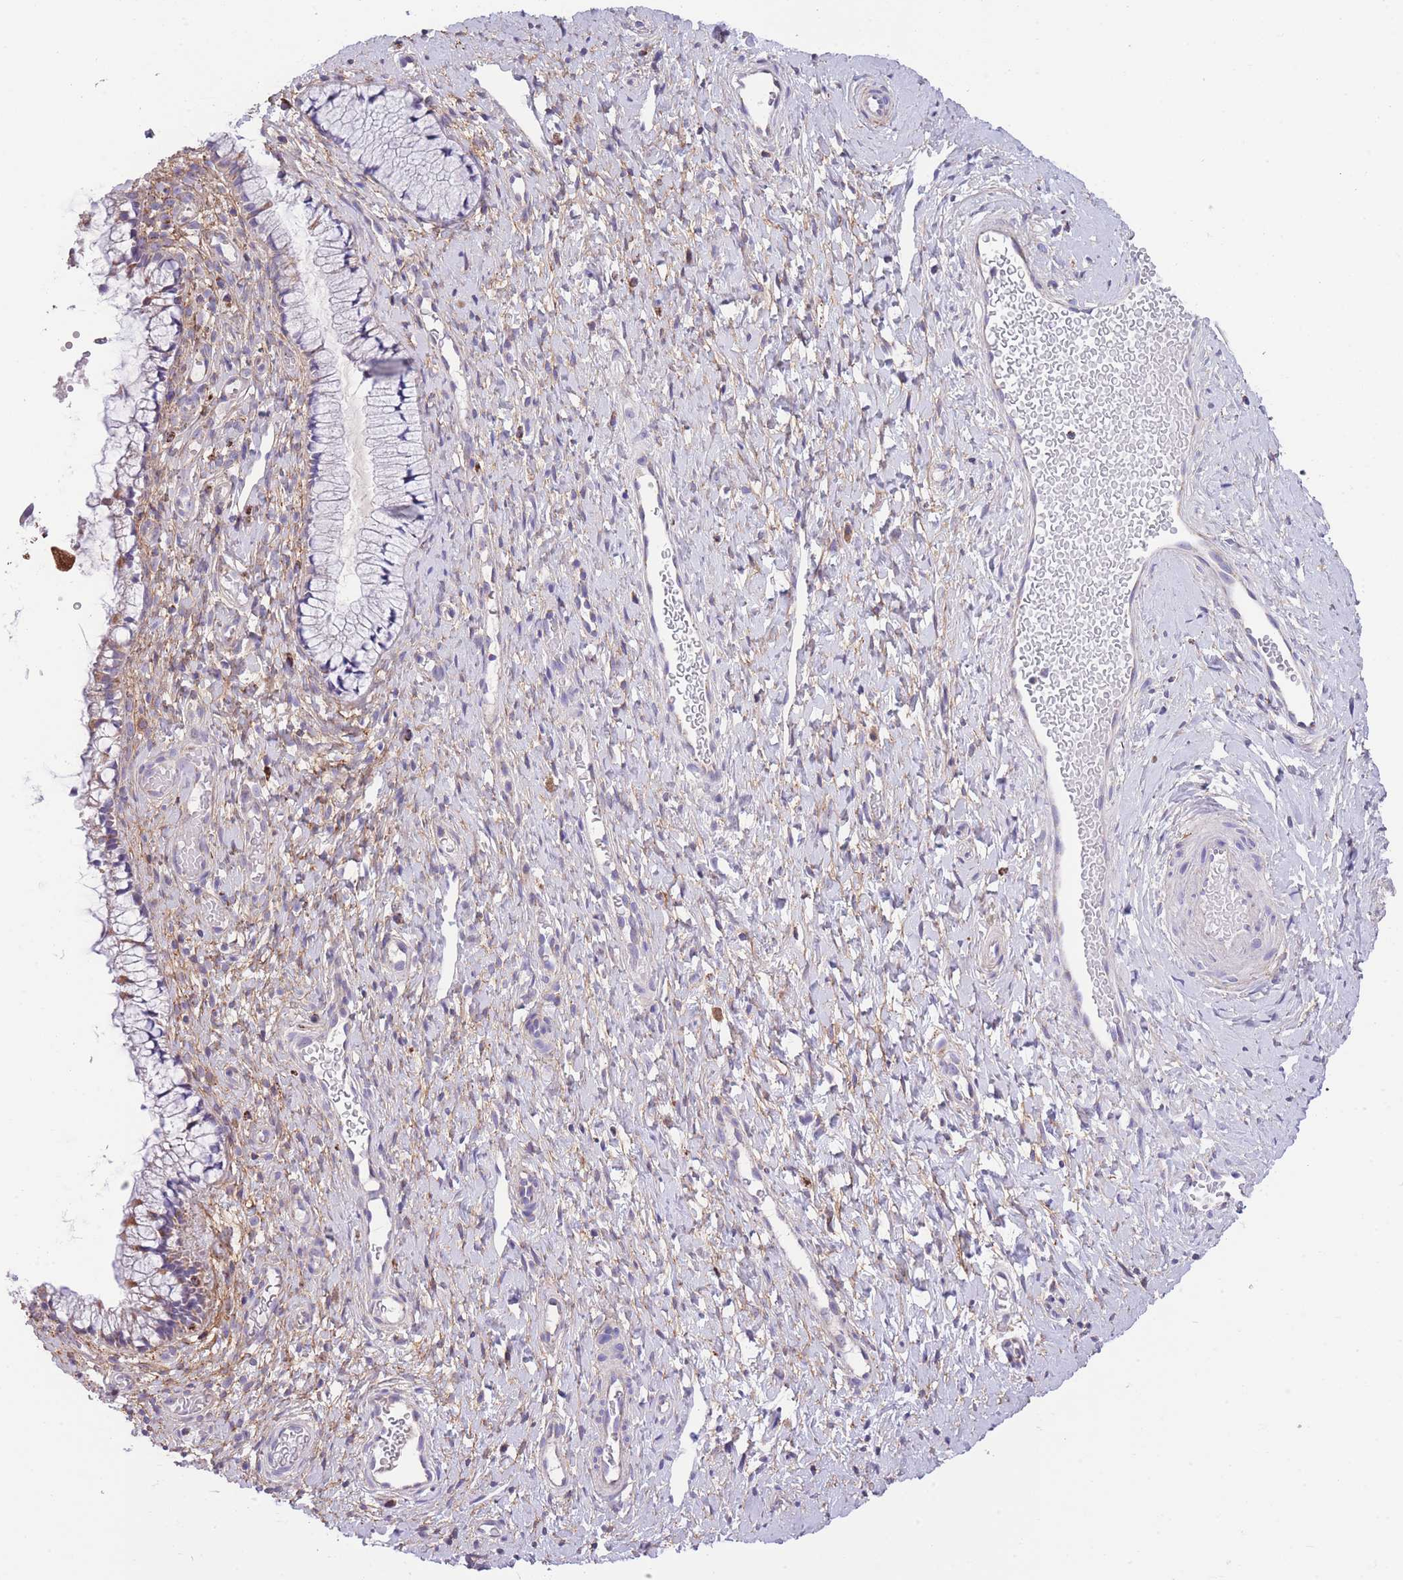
{"staining": {"intensity": "negative", "quantity": "none", "location": "none"}, "tissue": "cervix", "cell_type": "Glandular cells", "image_type": "normal", "snomed": [{"axis": "morphology", "description": "Normal tissue, NOS"}, {"axis": "topography", "description": "Cervix"}], "caption": "This photomicrograph is of benign cervix stained with IHC to label a protein in brown with the nuclei are counter-stained blue. There is no staining in glandular cells.", "gene": "ST3GAL3", "patient": {"sex": "female", "age": 36}}